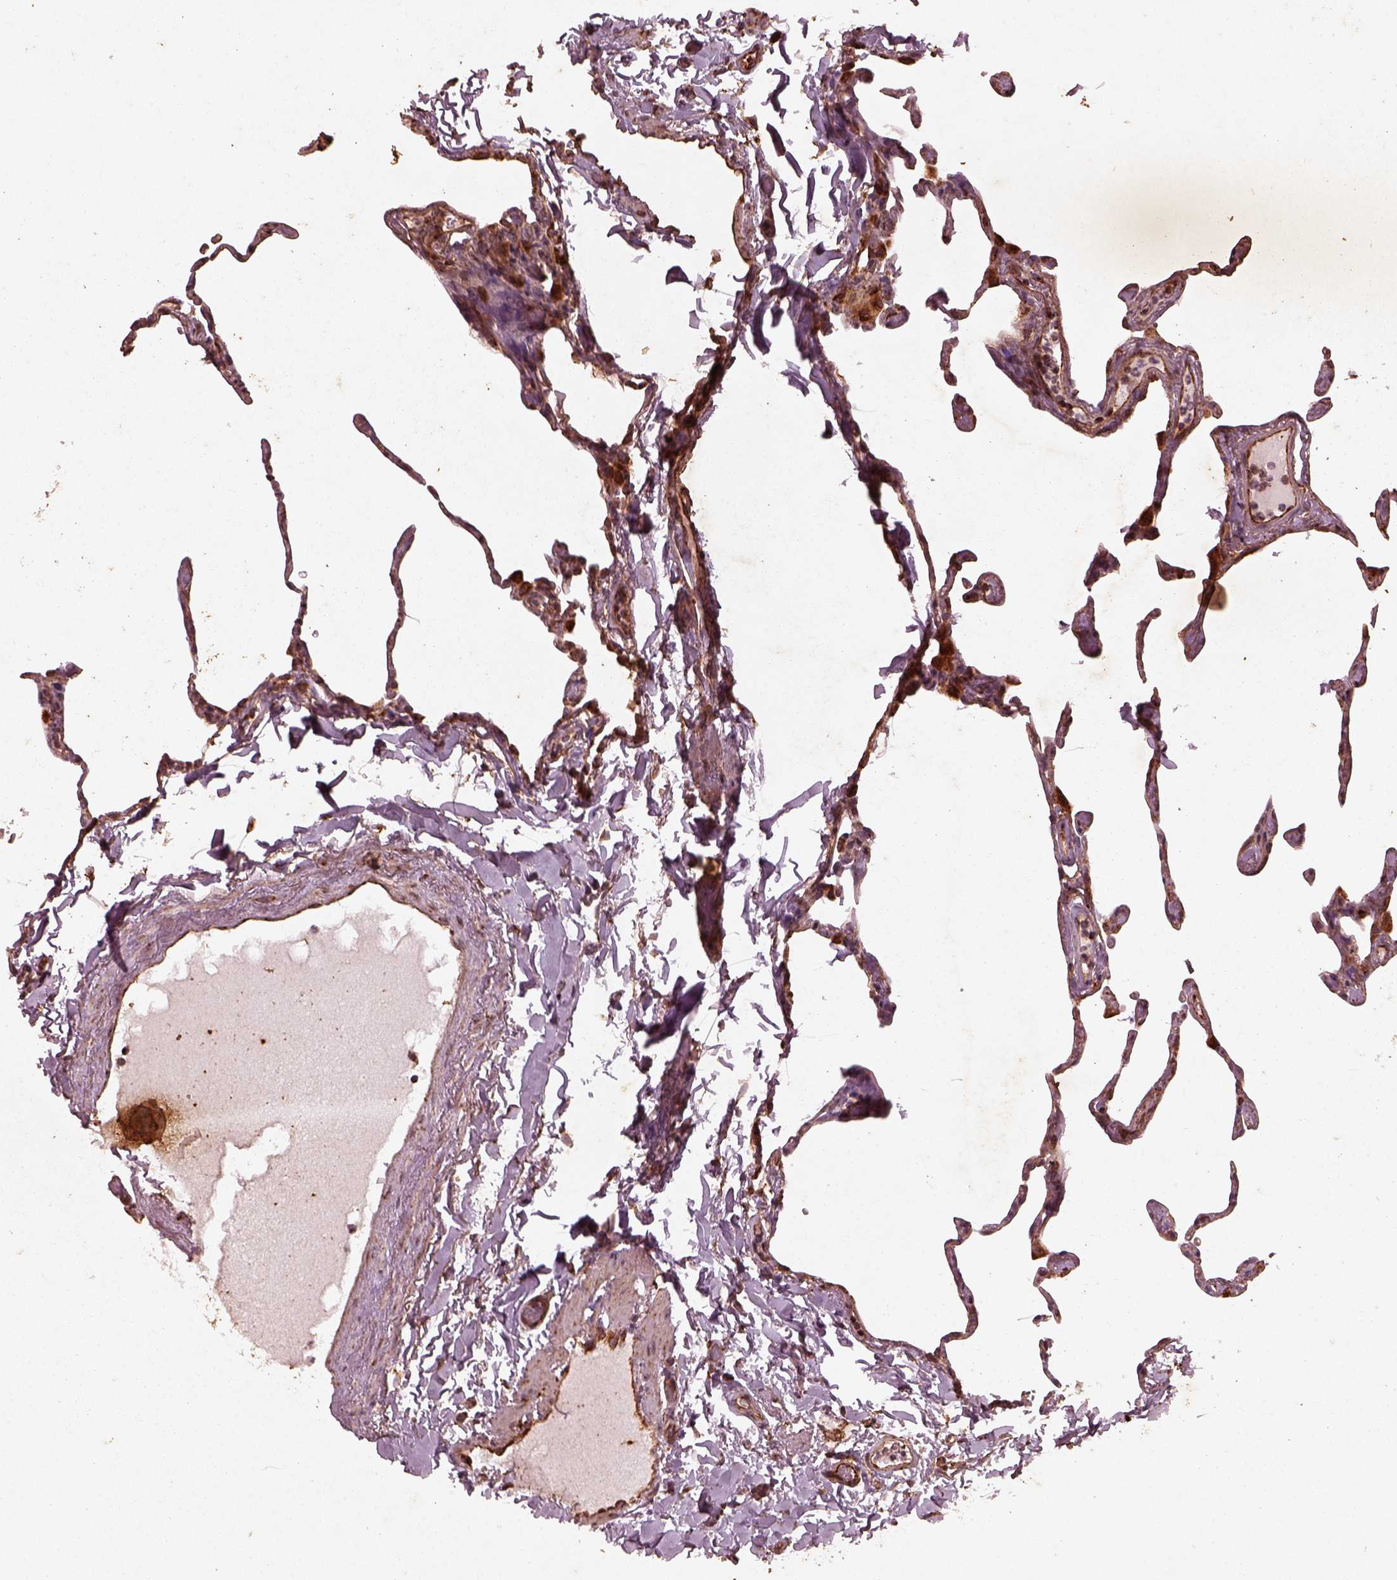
{"staining": {"intensity": "moderate", "quantity": ">75%", "location": "cytoplasmic/membranous"}, "tissue": "lung", "cell_type": "Alveolar cells", "image_type": "normal", "snomed": [{"axis": "morphology", "description": "Normal tissue, NOS"}, {"axis": "topography", "description": "Lung"}], "caption": "IHC (DAB) staining of unremarkable lung reveals moderate cytoplasmic/membranous protein staining in approximately >75% of alveolar cells. Nuclei are stained in blue.", "gene": "ENSG00000285130", "patient": {"sex": "male", "age": 65}}